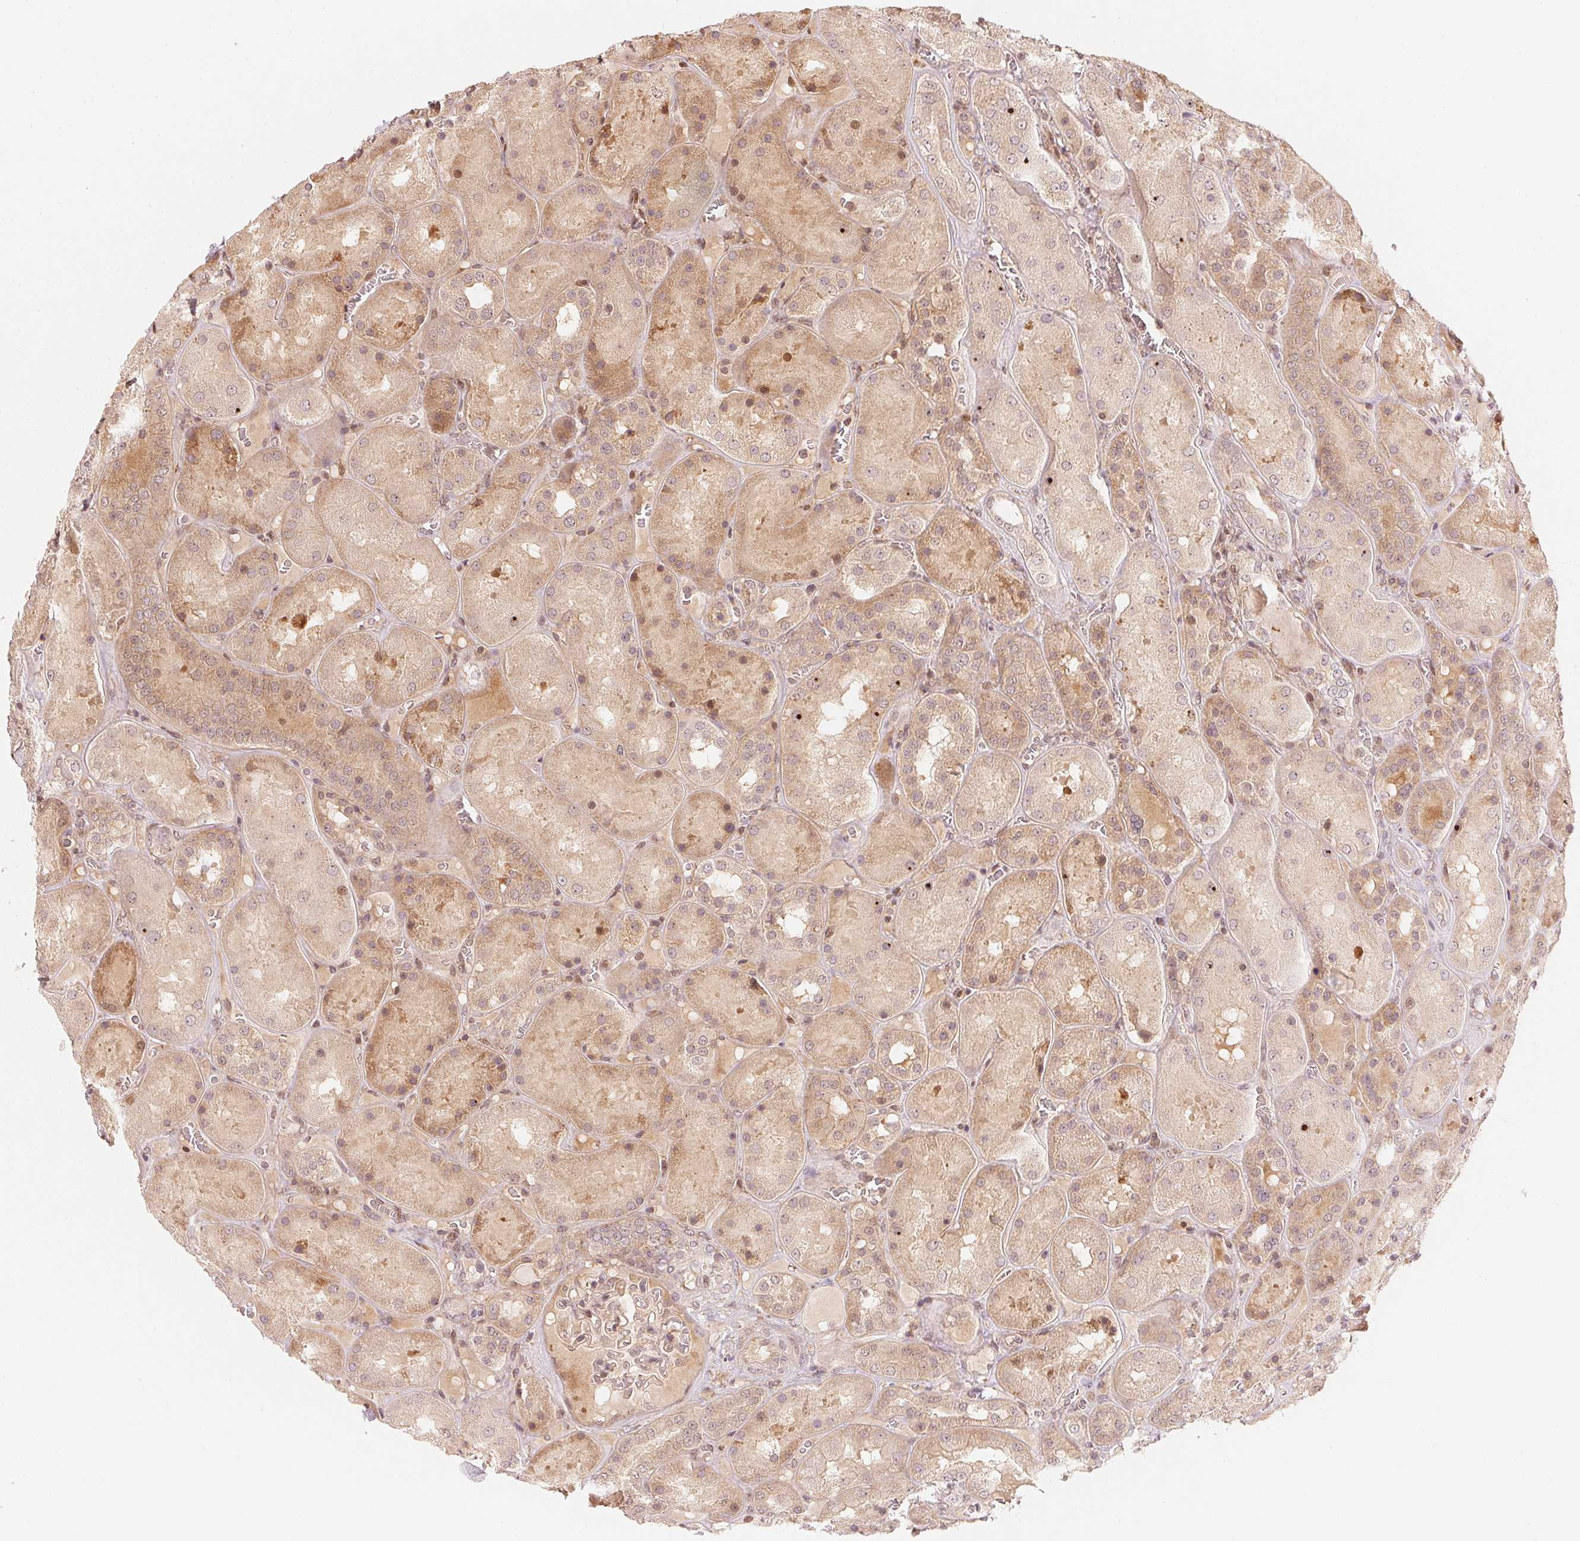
{"staining": {"intensity": "moderate", "quantity": "<25%", "location": "cytoplasmic/membranous,nuclear"}, "tissue": "kidney", "cell_type": "Cells in glomeruli", "image_type": "normal", "snomed": [{"axis": "morphology", "description": "Normal tissue, NOS"}, {"axis": "topography", "description": "Kidney"}], "caption": "Immunohistochemistry micrograph of unremarkable kidney: kidney stained using immunohistochemistry (IHC) displays low levels of moderate protein expression localized specifically in the cytoplasmic/membranous,nuclear of cells in glomeruli, appearing as a cytoplasmic/membranous,nuclear brown color.", "gene": "PRKN", "patient": {"sex": "male", "age": 73}}